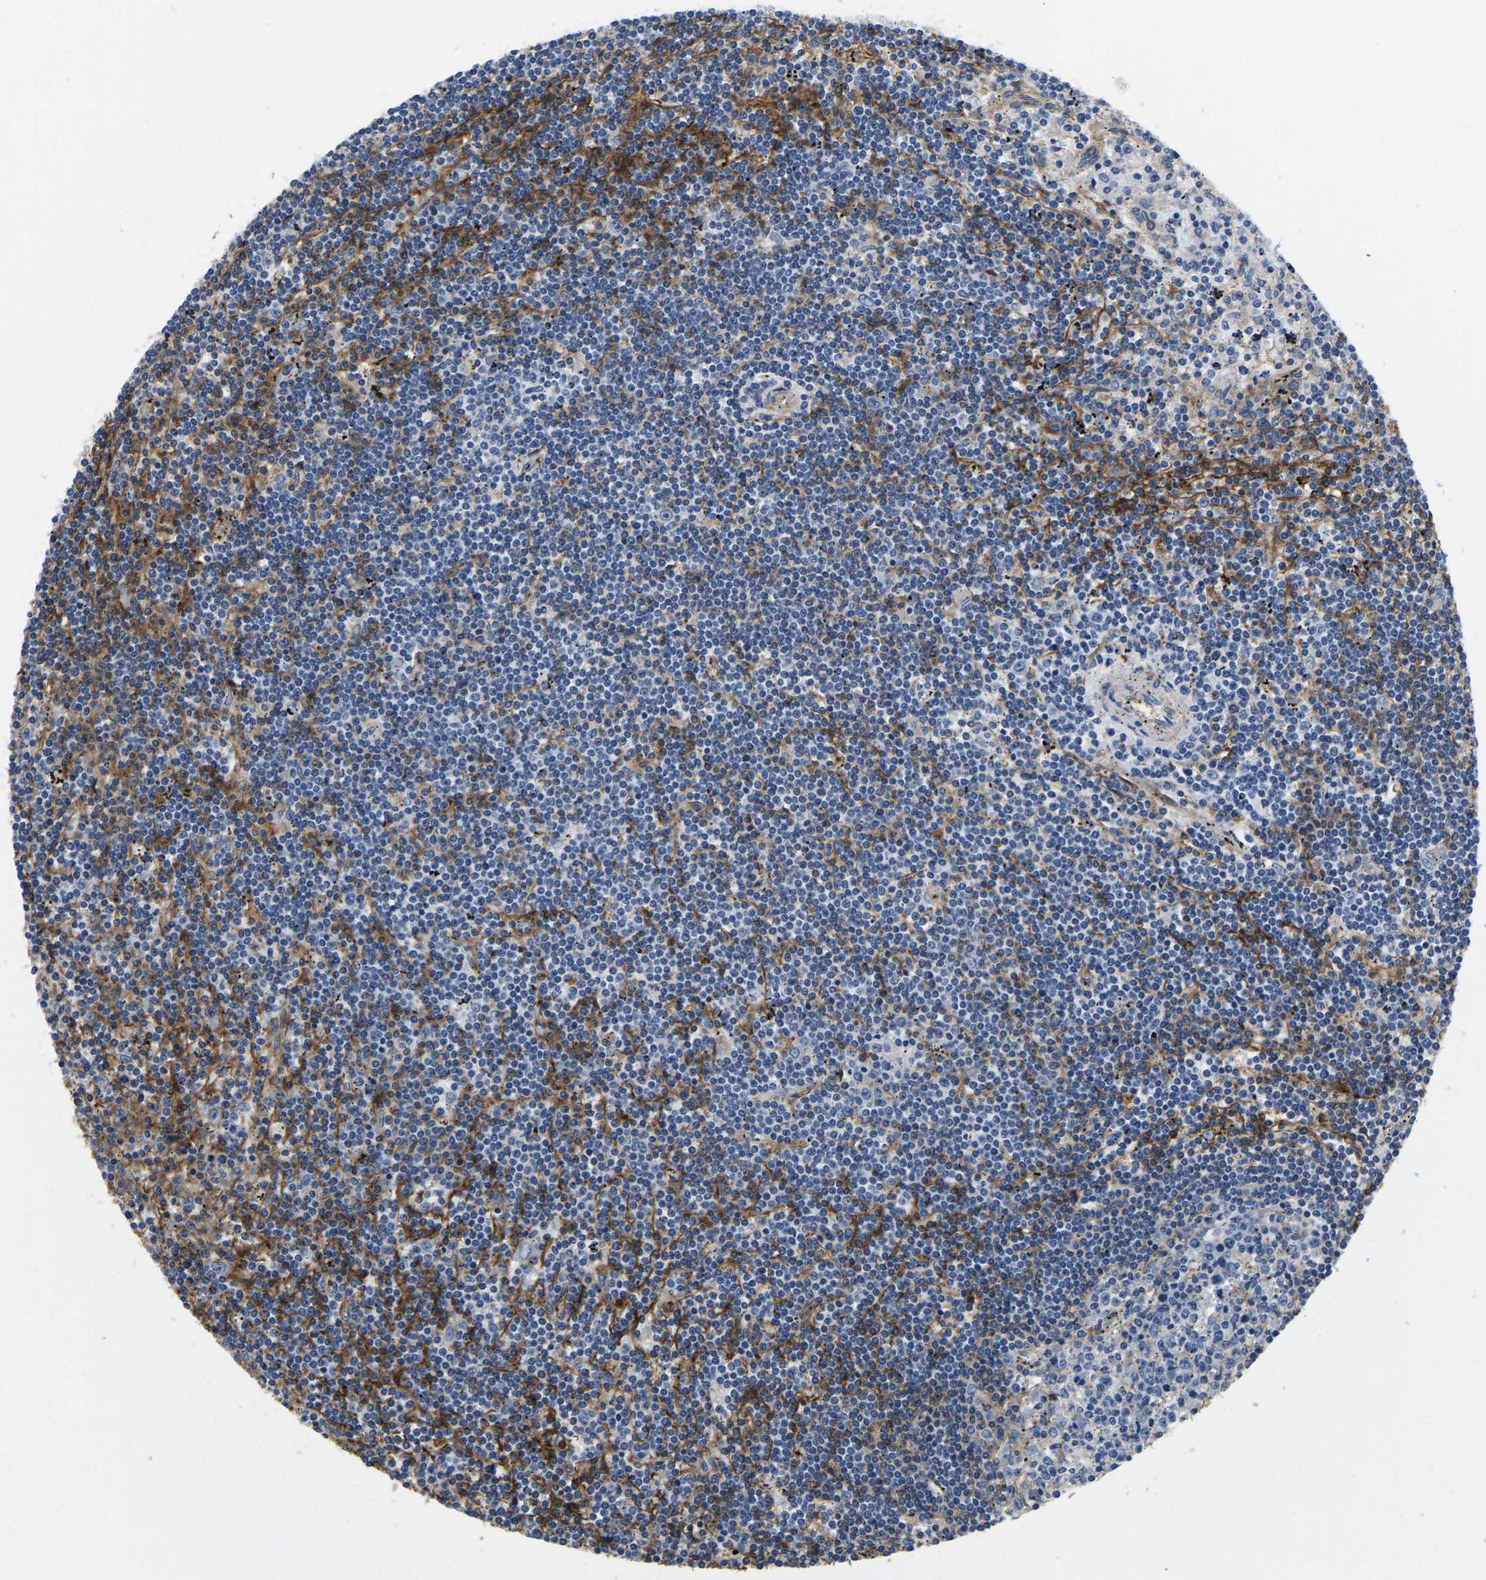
{"staining": {"intensity": "negative", "quantity": "none", "location": "none"}, "tissue": "lymphoma", "cell_type": "Tumor cells", "image_type": "cancer", "snomed": [{"axis": "morphology", "description": "Malignant lymphoma, non-Hodgkin's type, Low grade"}, {"axis": "topography", "description": "Spleen"}], "caption": "A photomicrograph of human malignant lymphoma, non-Hodgkin's type (low-grade) is negative for staining in tumor cells.", "gene": "ITGA2", "patient": {"sex": "male", "age": 76}}